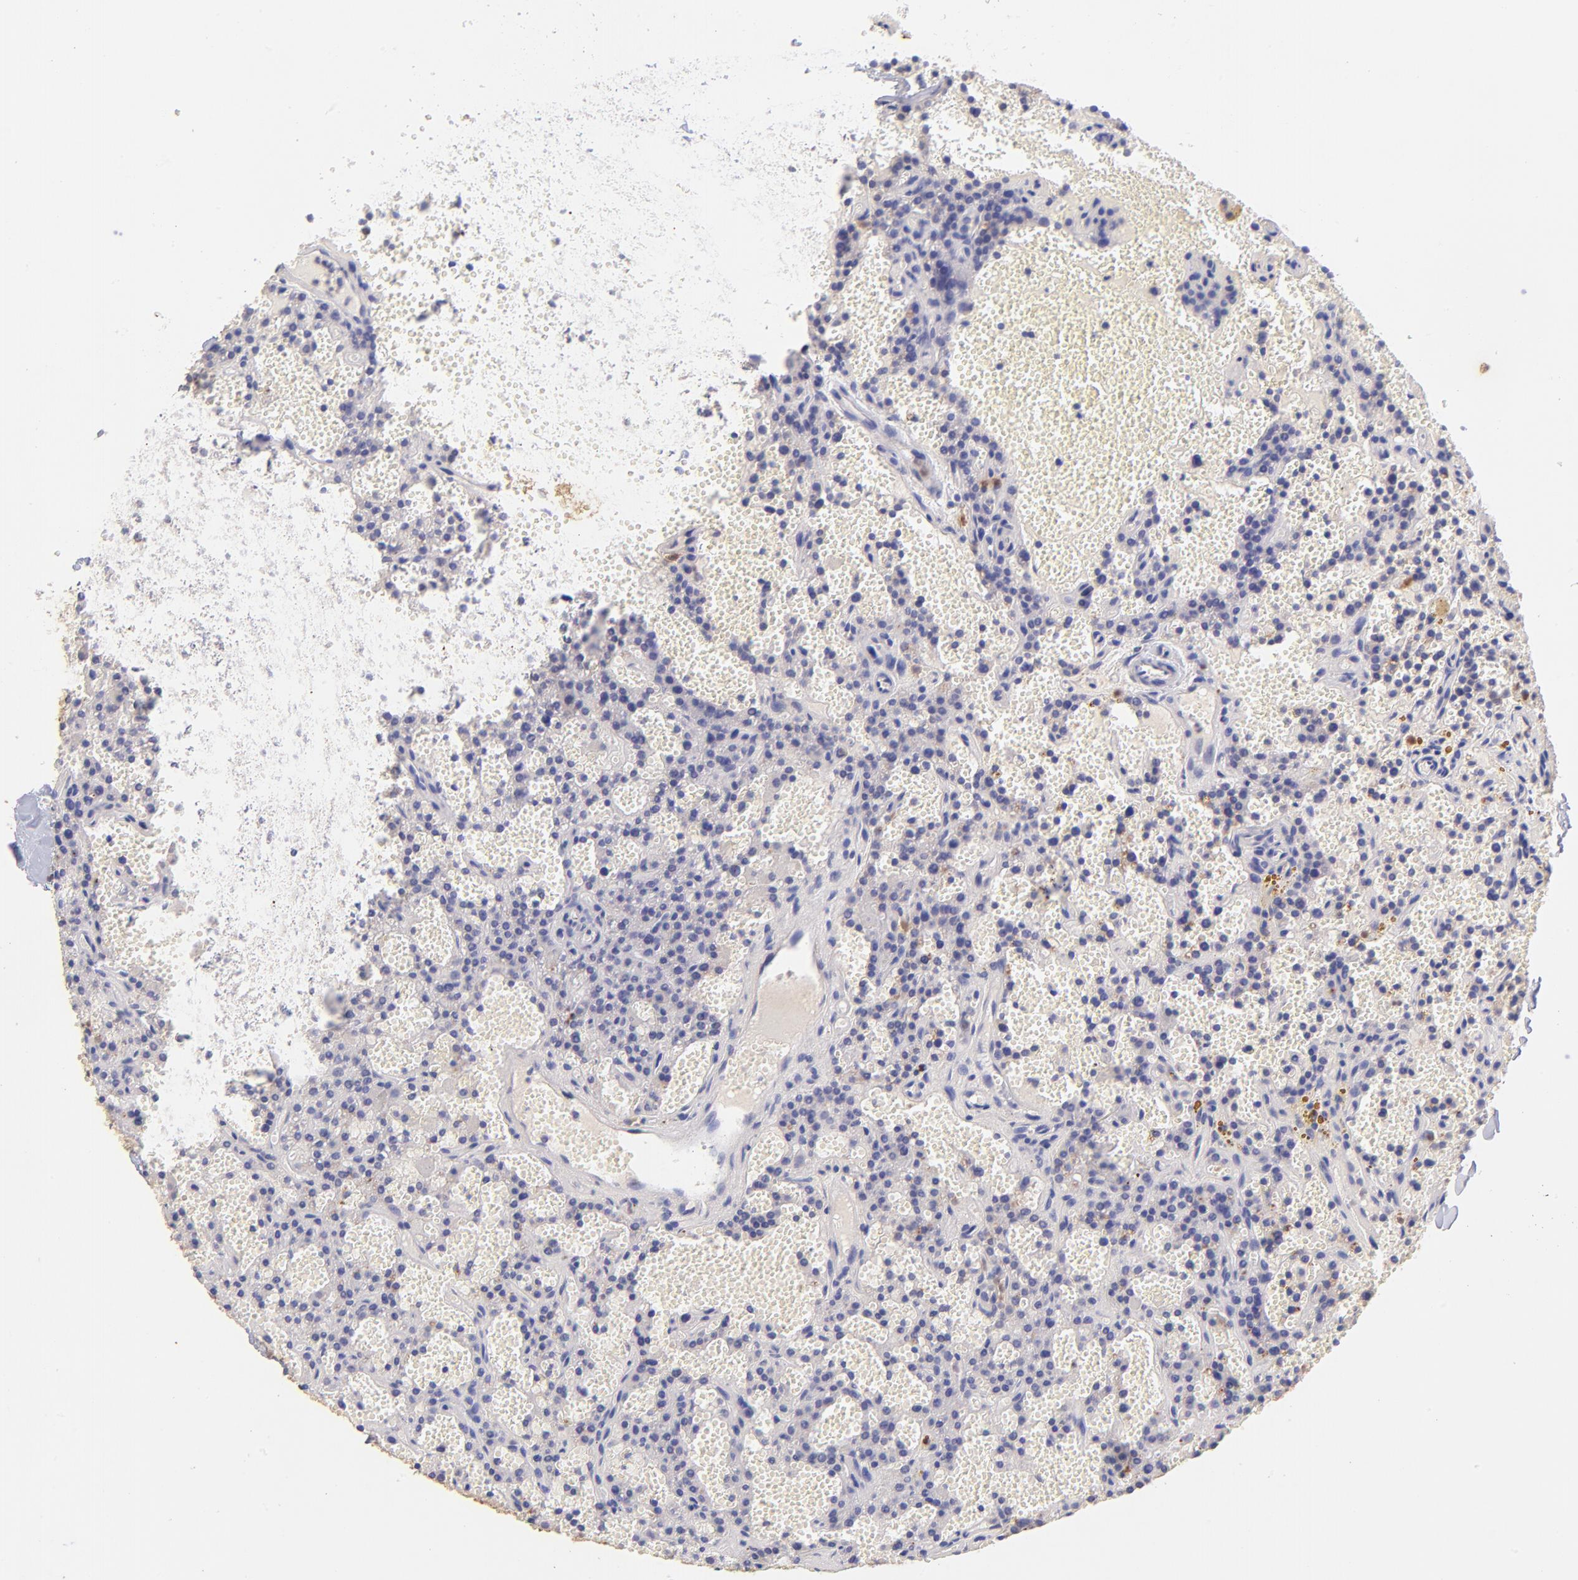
{"staining": {"intensity": "moderate", "quantity": ">75%", "location": "cytoplasmic/membranous"}, "tissue": "parathyroid gland", "cell_type": "Glandular cells", "image_type": "normal", "snomed": [{"axis": "morphology", "description": "Normal tissue, NOS"}, {"axis": "topography", "description": "Parathyroid gland"}], "caption": "Protein staining of unremarkable parathyroid gland reveals moderate cytoplasmic/membranous positivity in about >75% of glandular cells.", "gene": "RPL11", "patient": {"sex": "male", "age": 25}}